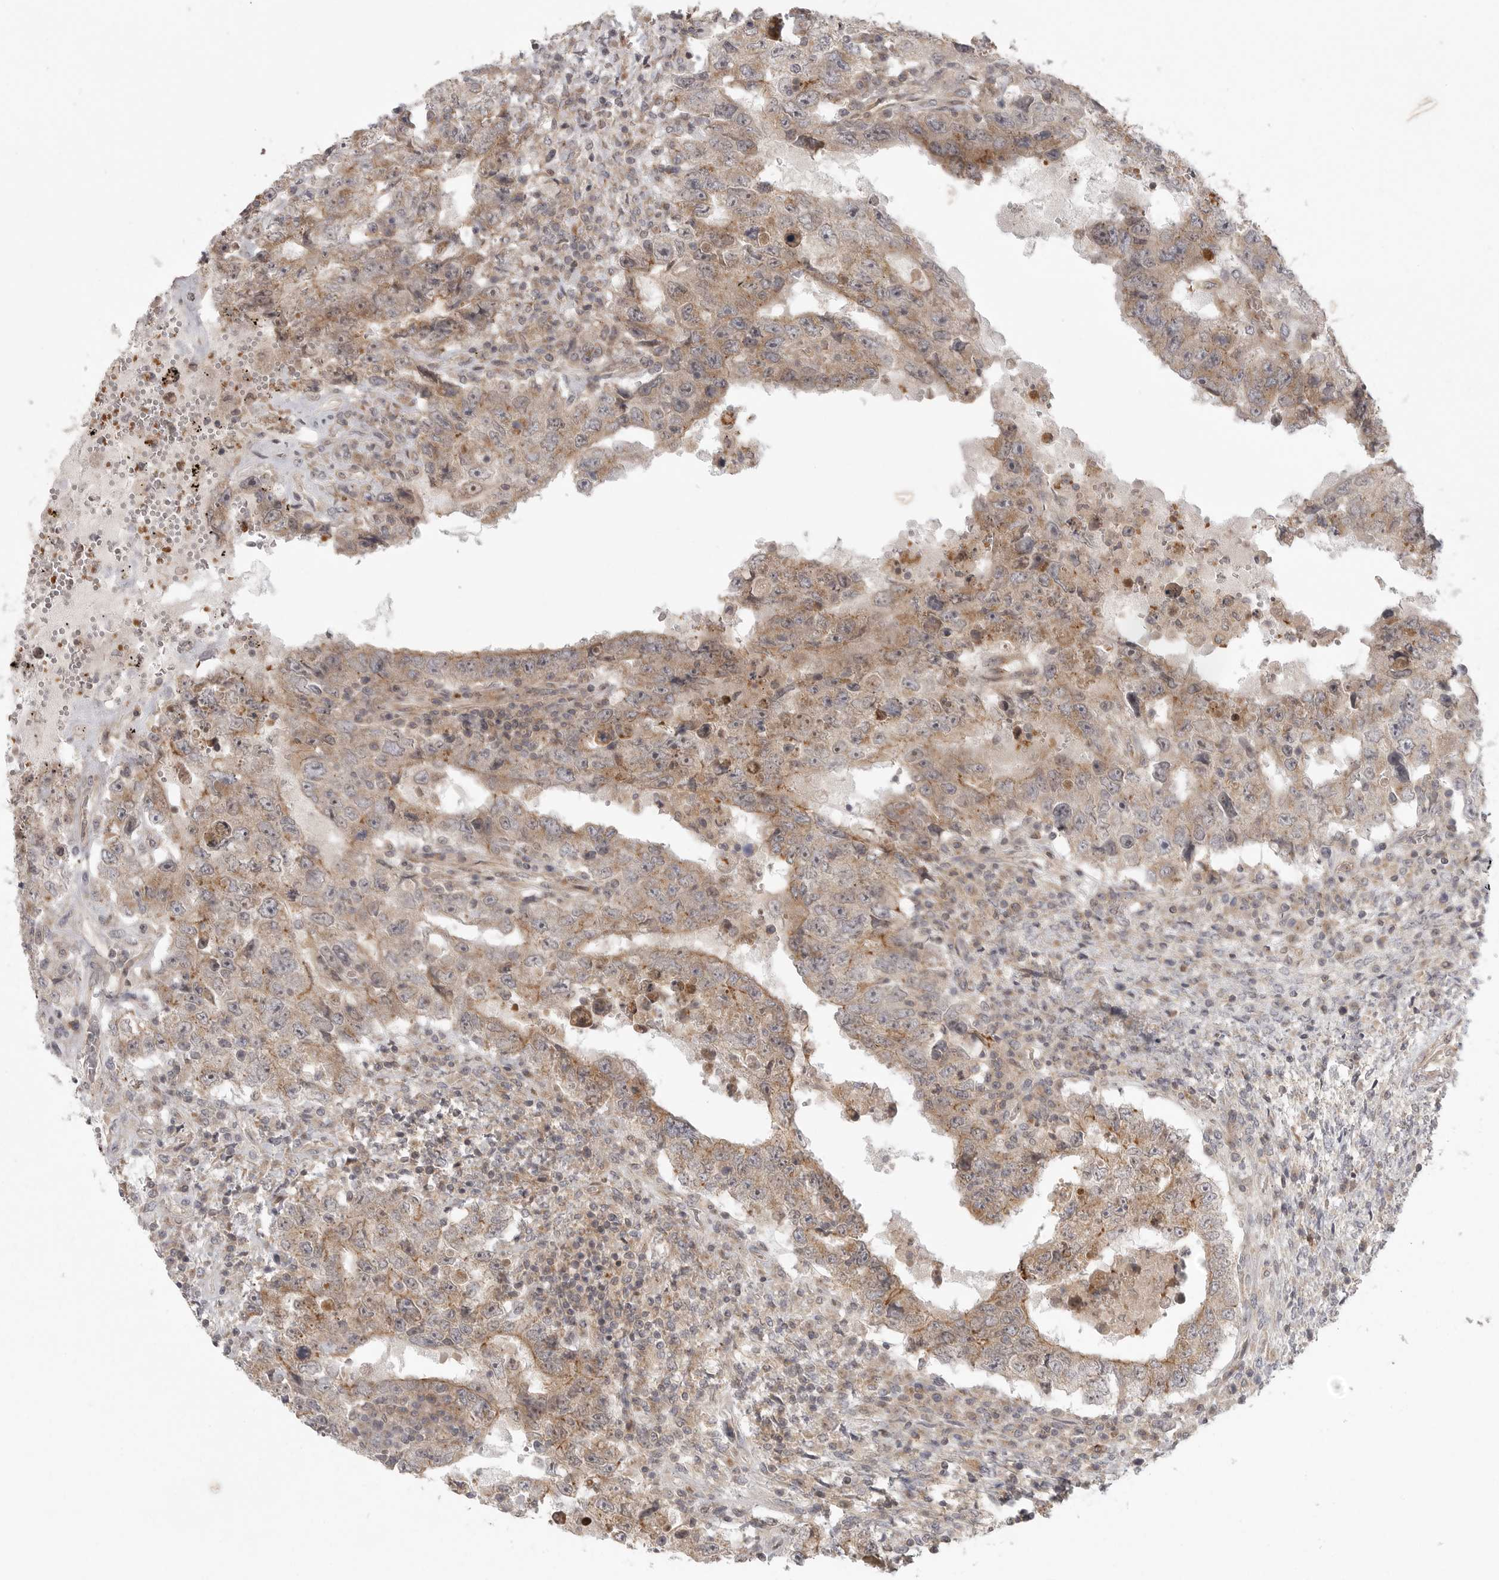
{"staining": {"intensity": "moderate", "quantity": ">75%", "location": "cytoplasmic/membranous"}, "tissue": "testis cancer", "cell_type": "Tumor cells", "image_type": "cancer", "snomed": [{"axis": "morphology", "description": "Carcinoma, Embryonal, NOS"}, {"axis": "topography", "description": "Testis"}], "caption": "DAB immunohistochemical staining of human testis cancer displays moderate cytoplasmic/membranous protein staining in approximately >75% of tumor cells. The protein is shown in brown color, while the nuclei are stained blue.", "gene": "CCPG1", "patient": {"sex": "male", "age": 26}}